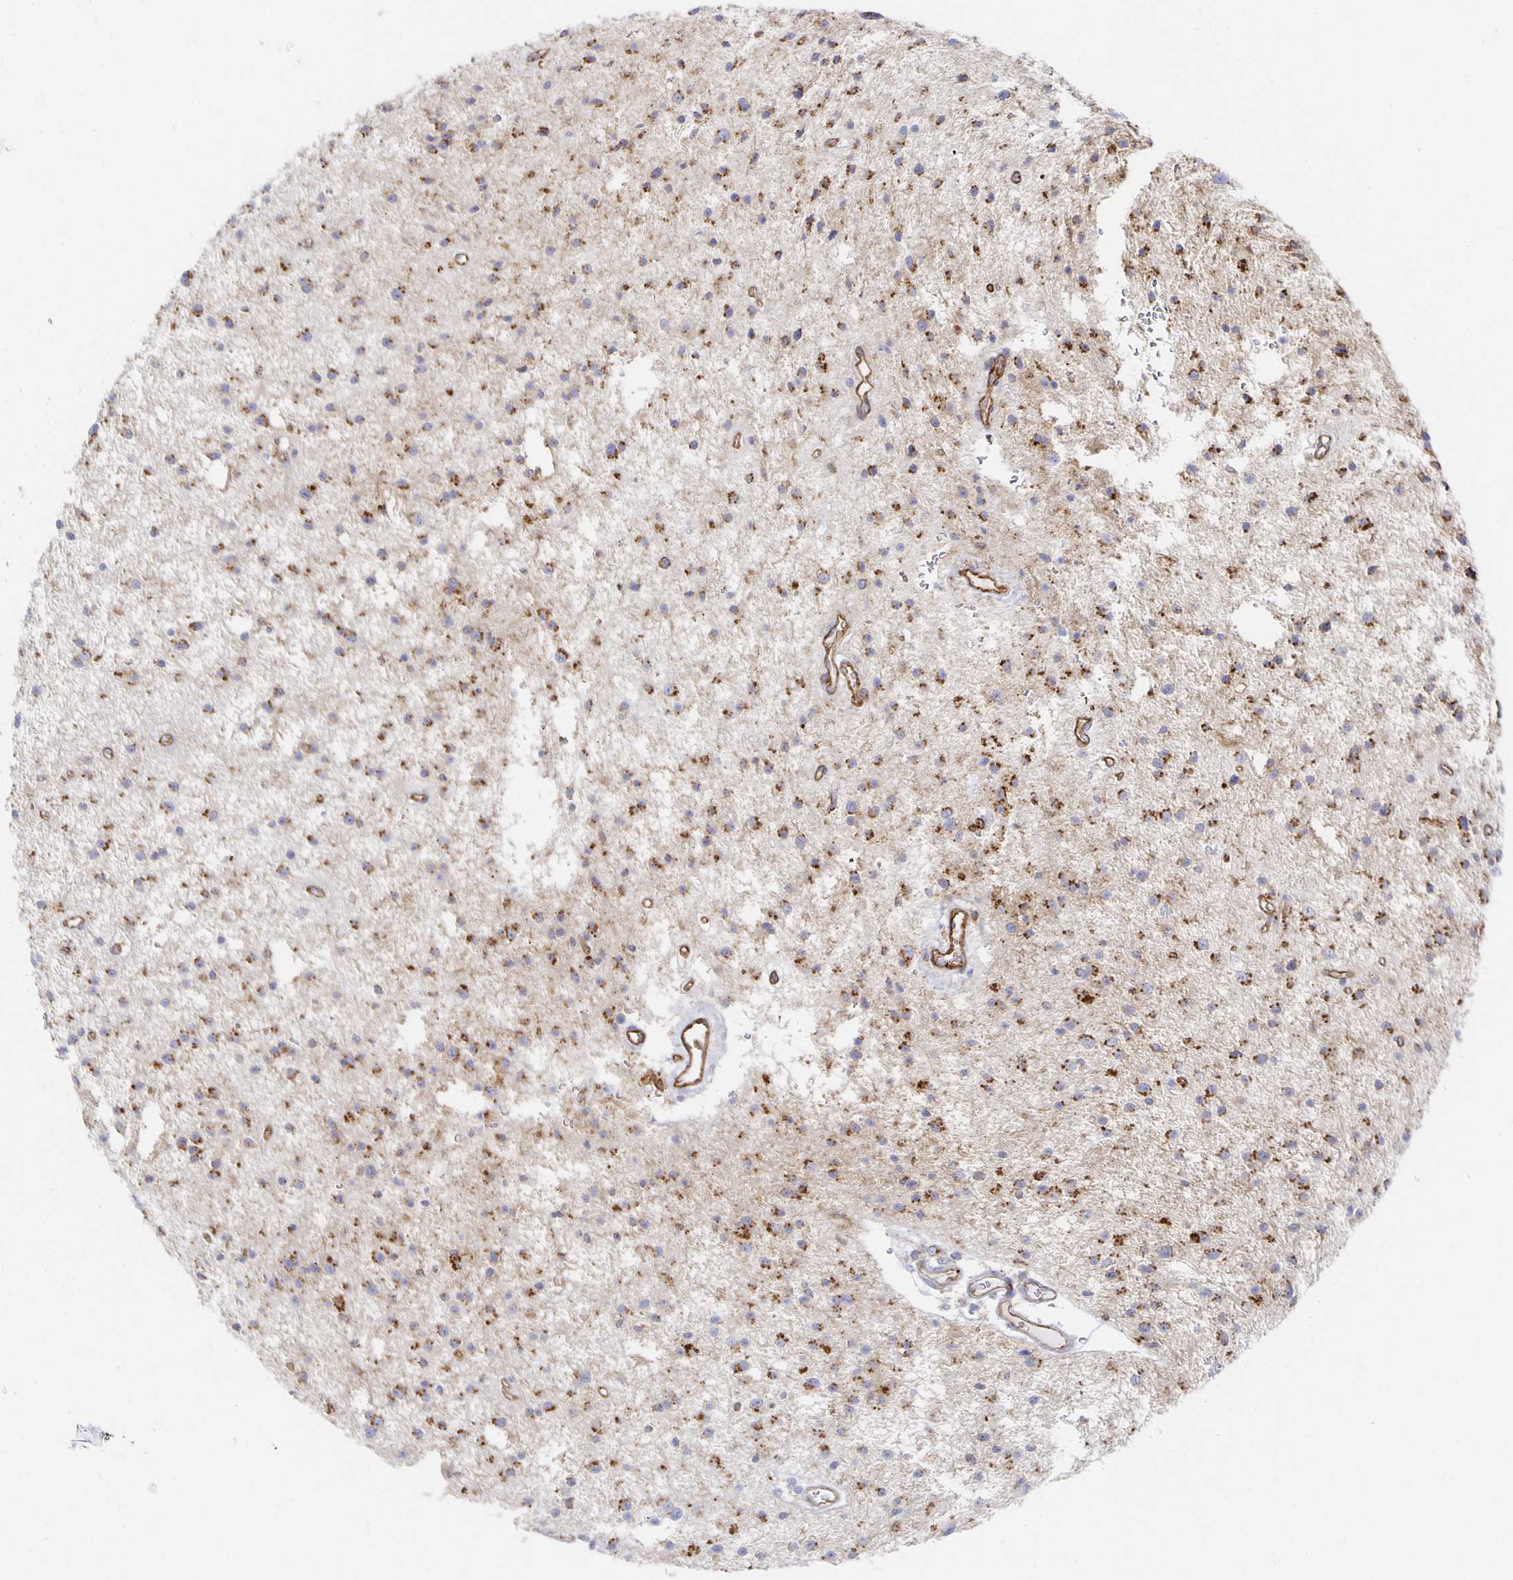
{"staining": {"intensity": "strong", "quantity": ">75%", "location": "cytoplasmic/membranous"}, "tissue": "glioma", "cell_type": "Tumor cells", "image_type": "cancer", "snomed": [{"axis": "morphology", "description": "Glioma, malignant, Low grade"}, {"axis": "topography", "description": "Brain"}], "caption": "Protein staining demonstrates strong cytoplasmic/membranous expression in about >75% of tumor cells in low-grade glioma (malignant).", "gene": "TAAR1", "patient": {"sex": "male", "age": 43}}